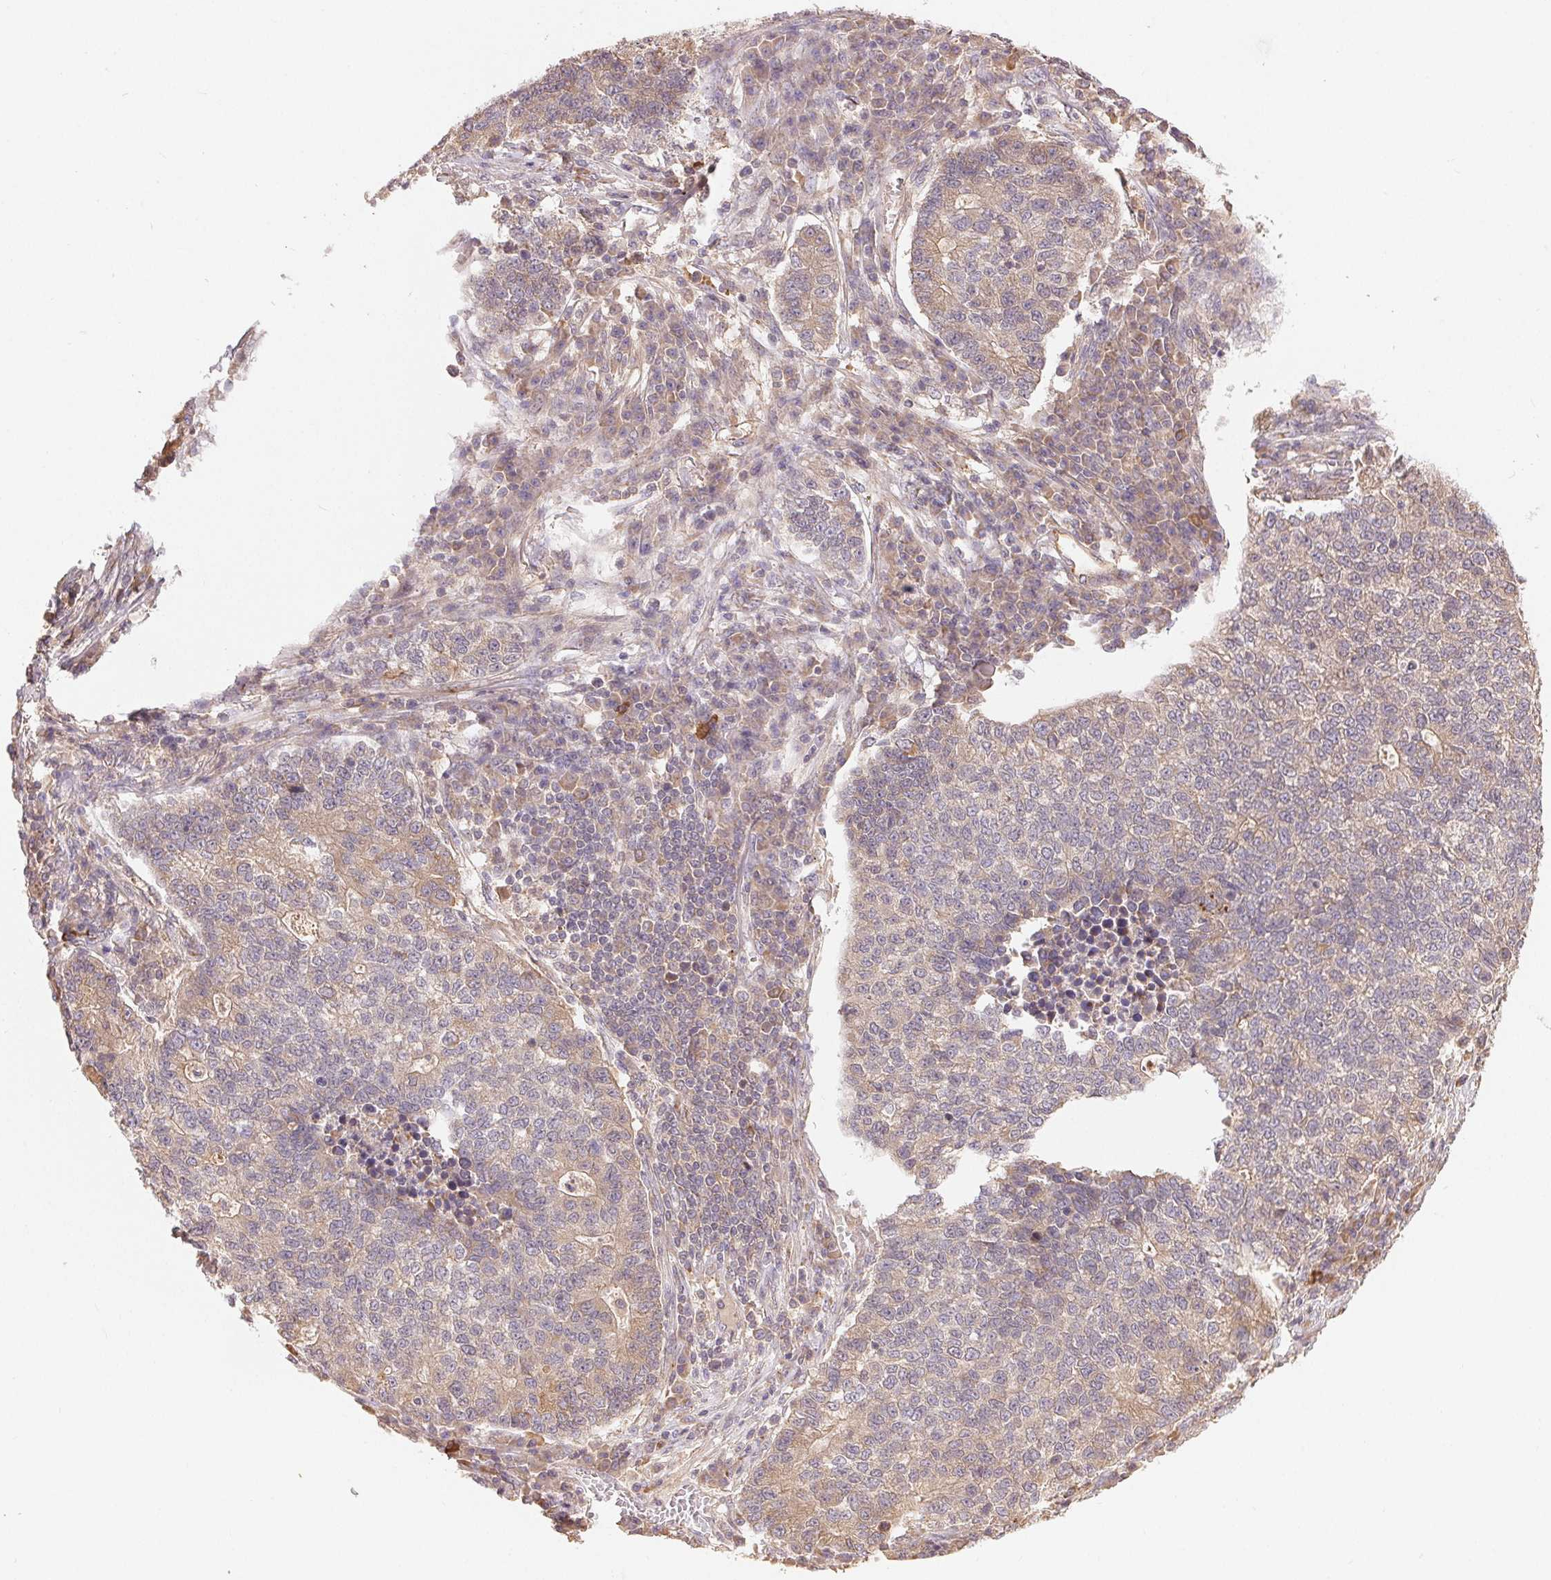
{"staining": {"intensity": "weak", "quantity": "25%-75%", "location": "cytoplasmic/membranous"}, "tissue": "lung cancer", "cell_type": "Tumor cells", "image_type": "cancer", "snomed": [{"axis": "morphology", "description": "Adenocarcinoma, NOS"}, {"axis": "topography", "description": "Lung"}], "caption": "IHC histopathology image of neoplastic tissue: lung cancer (adenocarcinoma) stained using immunohistochemistry exhibits low levels of weak protein expression localized specifically in the cytoplasmic/membranous of tumor cells, appearing as a cytoplasmic/membranous brown color.", "gene": "MAPKAPK2", "patient": {"sex": "male", "age": 57}}